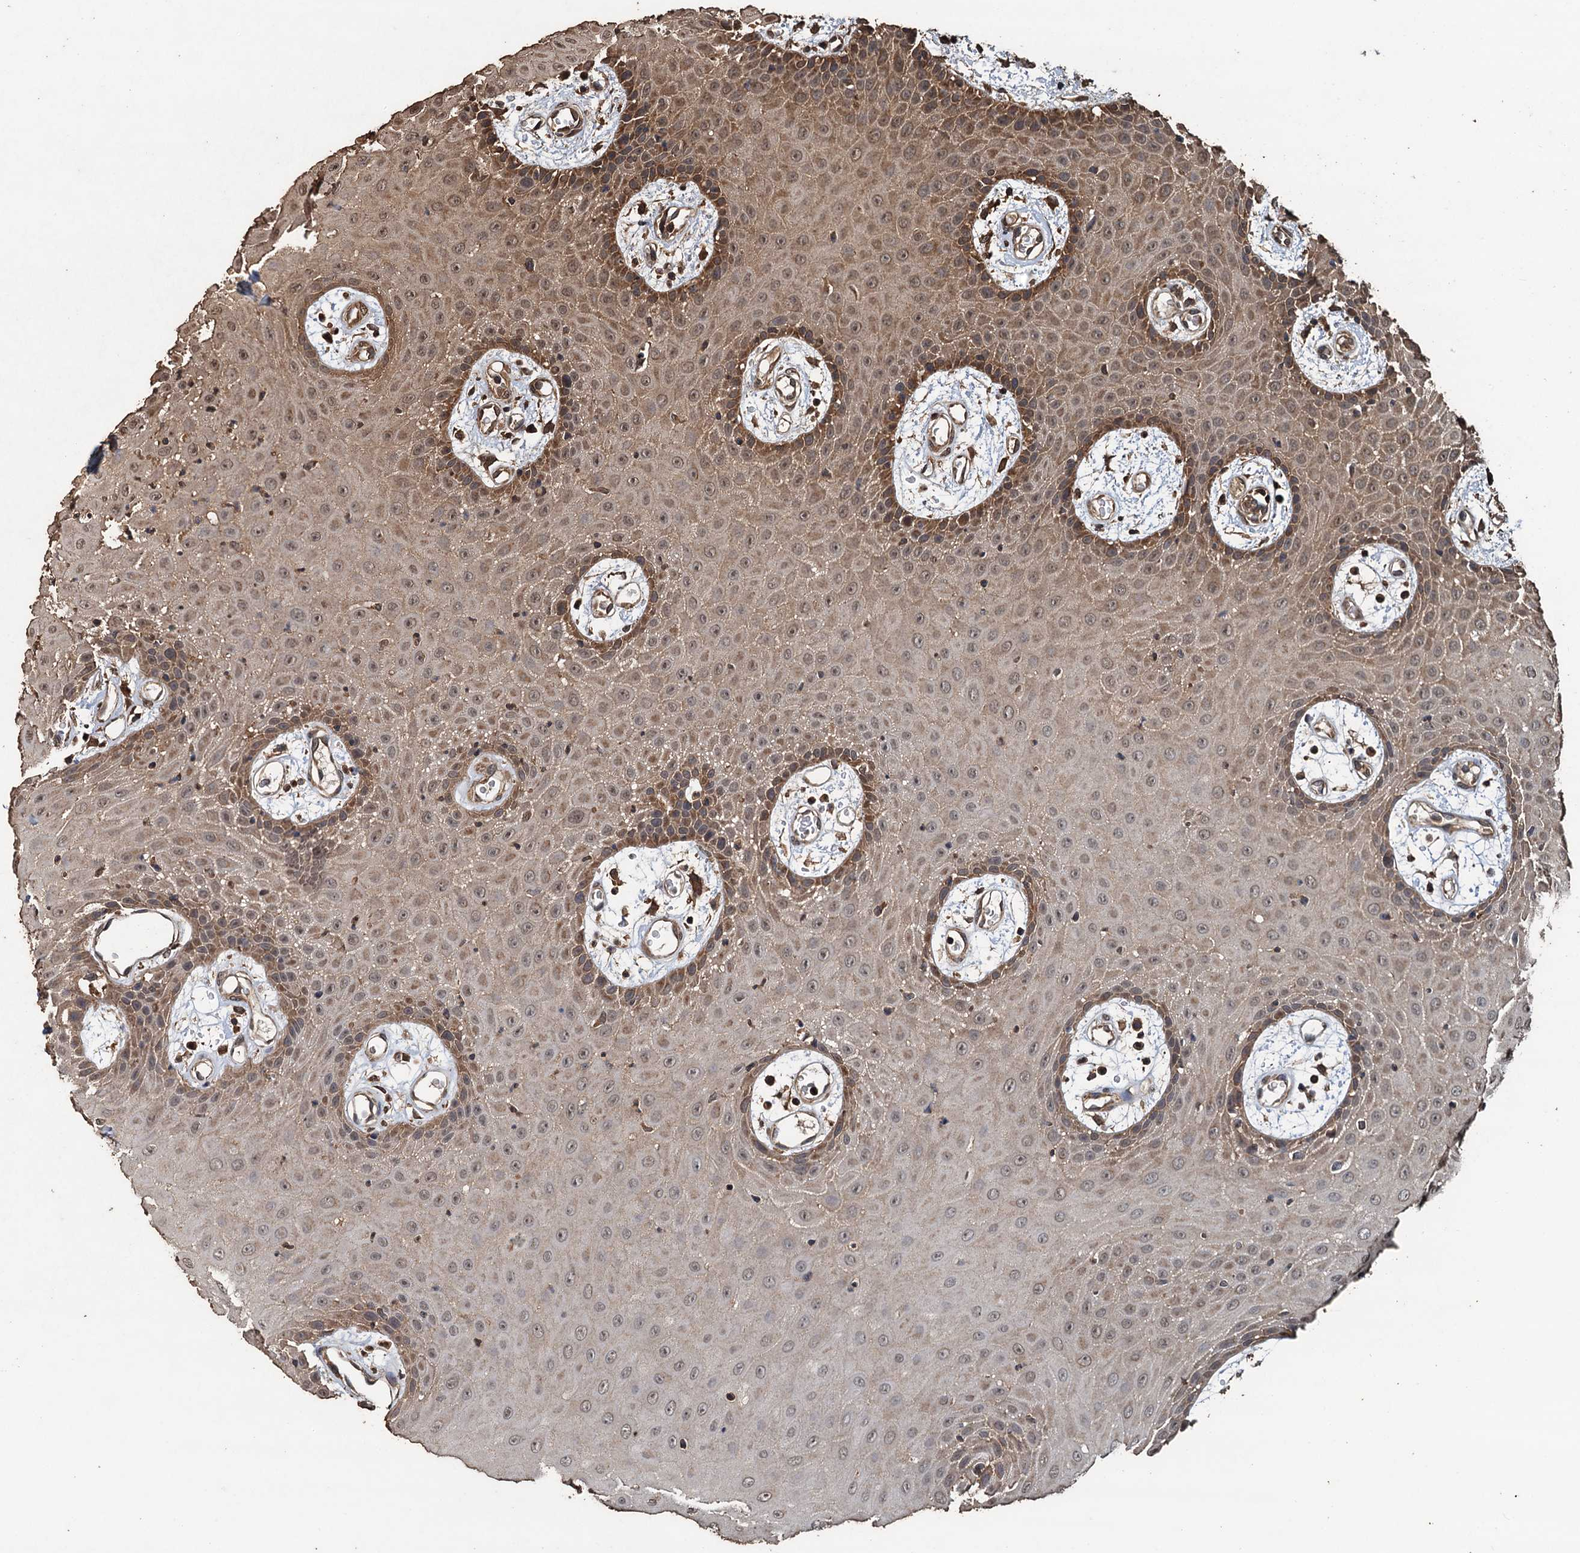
{"staining": {"intensity": "moderate", "quantity": "25%-75%", "location": "cytoplasmic/membranous"}, "tissue": "oral mucosa", "cell_type": "Squamous epithelial cells", "image_type": "normal", "snomed": [{"axis": "morphology", "description": "Normal tissue, NOS"}, {"axis": "topography", "description": "Skeletal muscle"}, {"axis": "topography", "description": "Oral tissue"}, {"axis": "topography", "description": "Salivary gland"}, {"axis": "topography", "description": "Peripheral nerve tissue"}], "caption": "Protein staining reveals moderate cytoplasmic/membranous expression in approximately 25%-75% of squamous epithelial cells in unremarkable oral mucosa.", "gene": "PSMD9", "patient": {"sex": "male", "age": 54}}